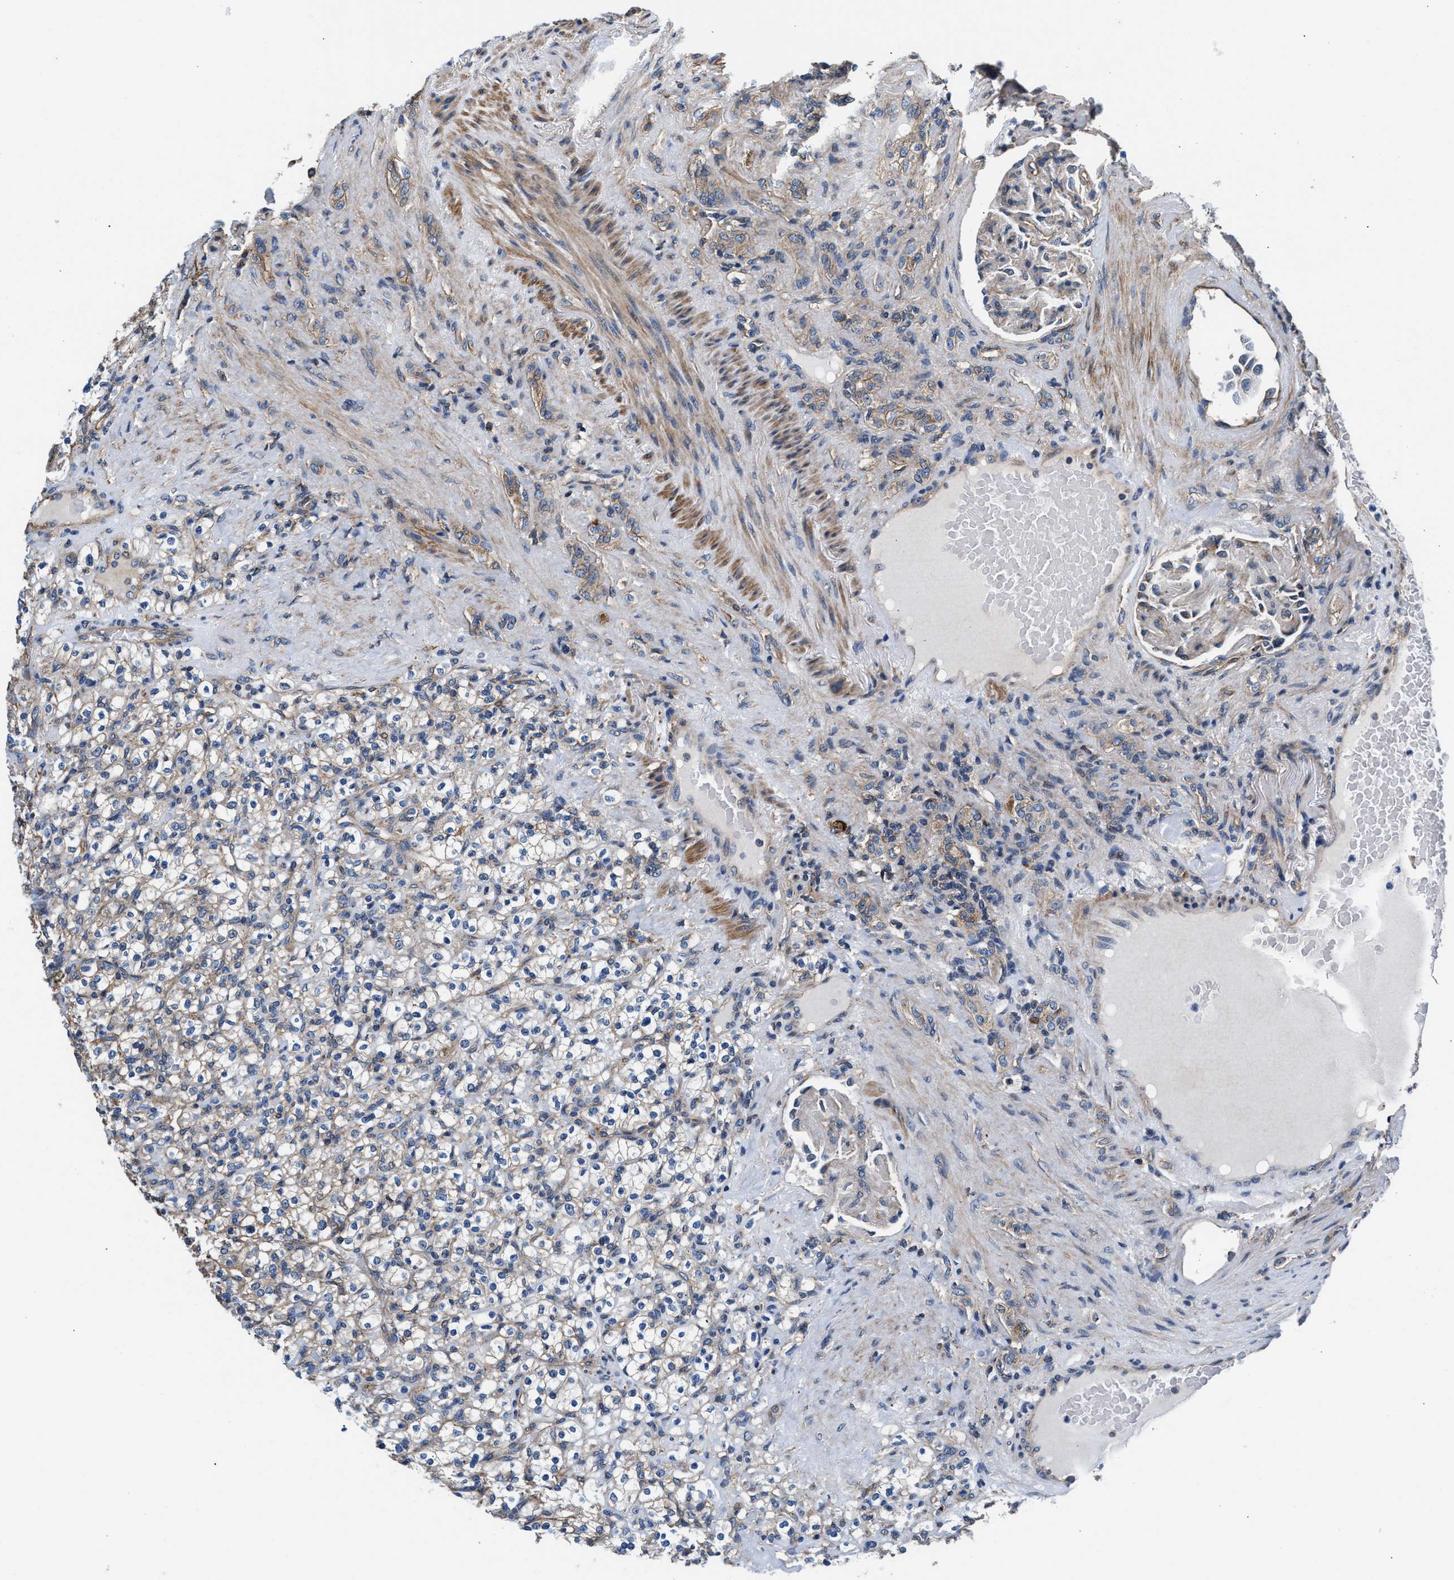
{"staining": {"intensity": "weak", "quantity": ">75%", "location": "cytoplasmic/membranous"}, "tissue": "renal cancer", "cell_type": "Tumor cells", "image_type": "cancer", "snomed": [{"axis": "morphology", "description": "Normal tissue, NOS"}, {"axis": "morphology", "description": "Adenocarcinoma, NOS"}, {"axis": "topography", "description": "Kidney"}], "caption": "The immunohistochemical stain highlights weak cytoplasmic/membranous staining in tumor cells of renal cancer (adenocarcinoma) tissue. (DAB (3,3'-diaminobenzidine) IHC, brown staining for protein, blue staining for nuclei).", "gene": "NKTR", "patient": {"sex": "female", "age": 72}}